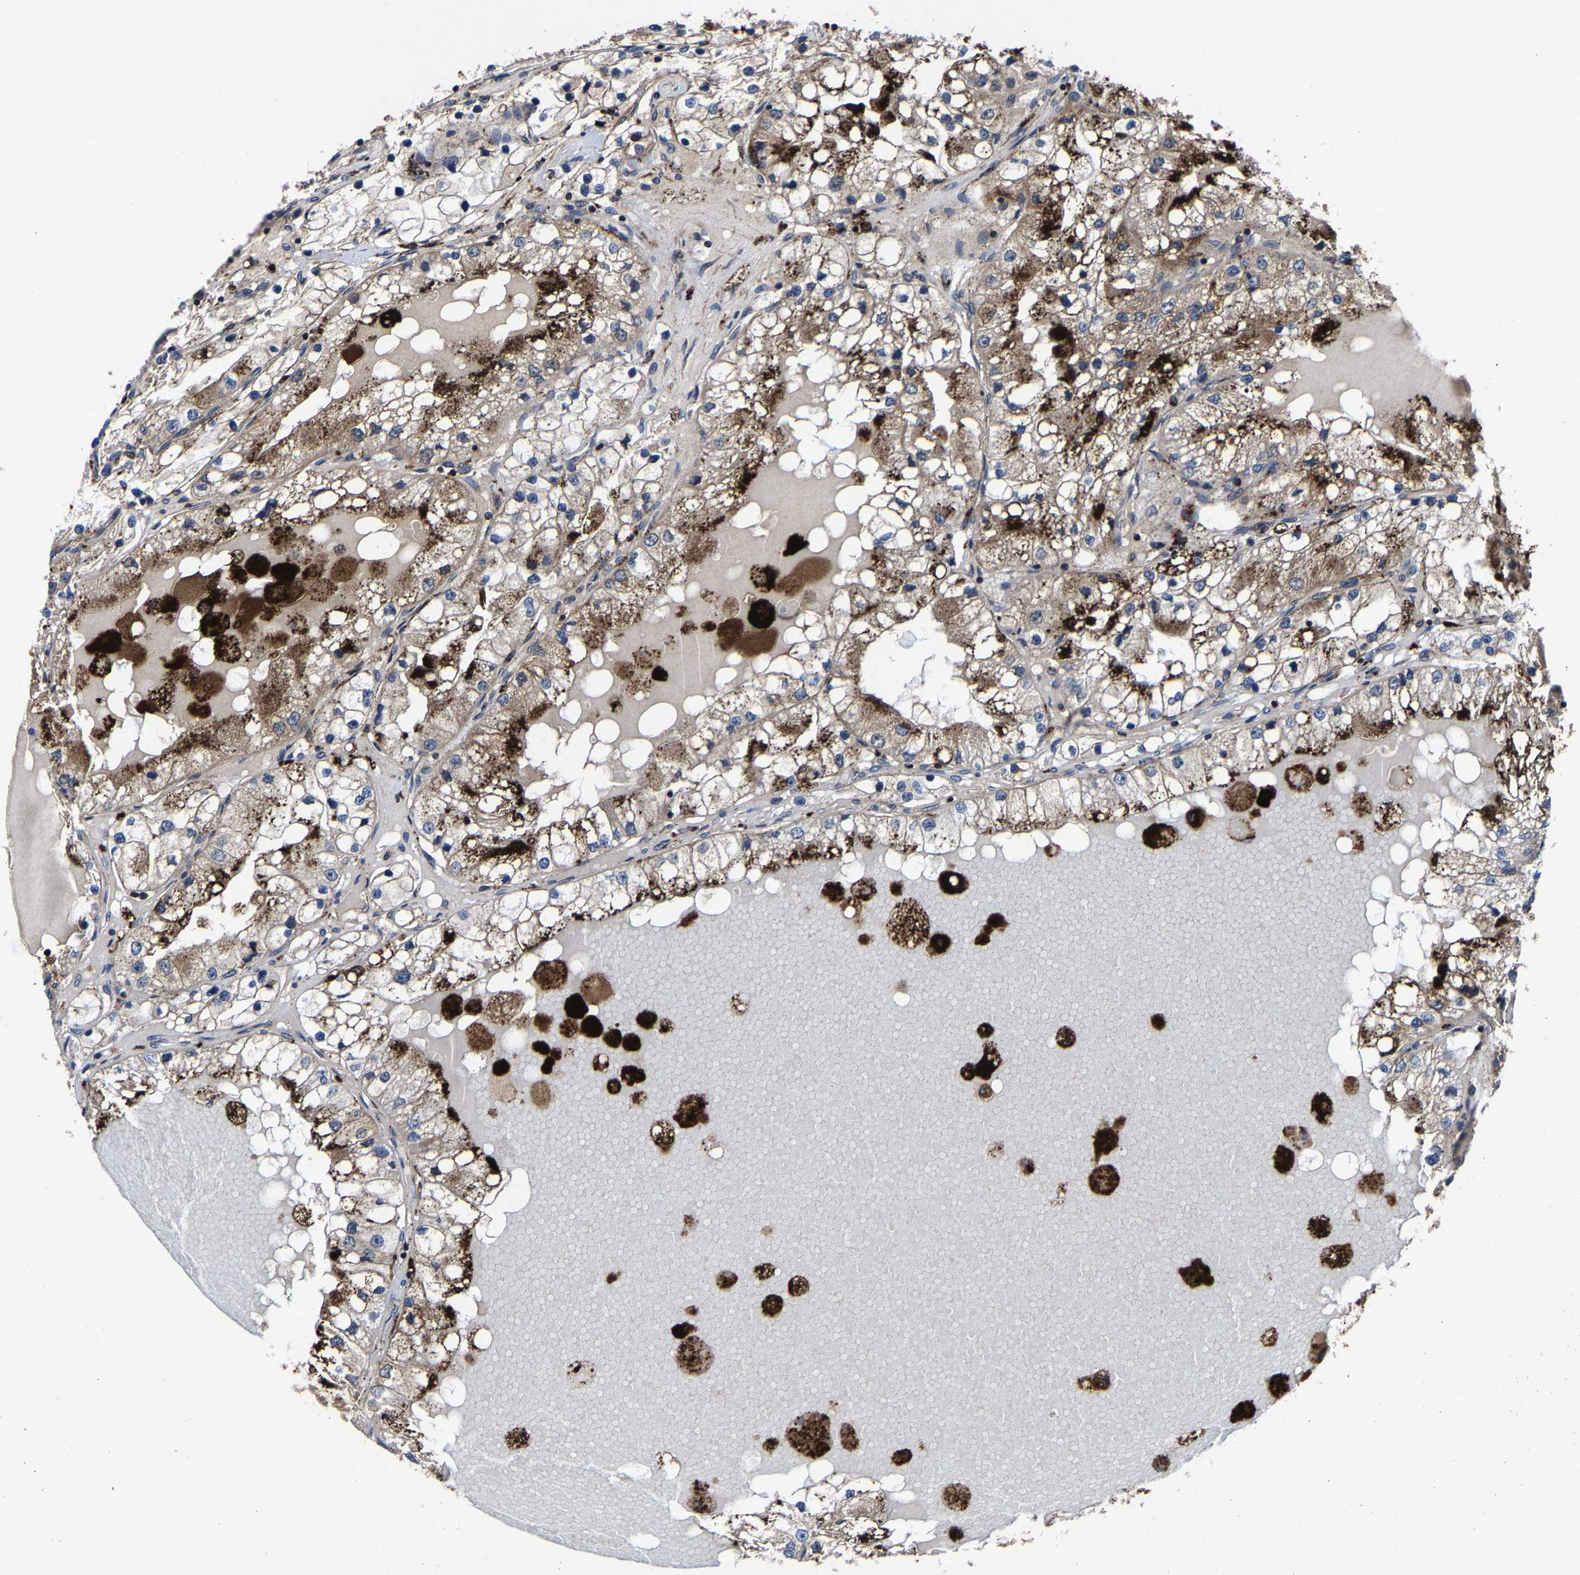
{"staining": {"intensity": "strong", "quantity": "<25%", "location": "cytoplasmic/membranous"}, "tissue": "renal cancer", "cell_type": "Tumor cells", "image_type": "cancer", "snomed": [{"axis": "morphology", "description": "Adenocarcinoma, NOS"}, {"axis": "topography", "description": "Kidney"}], "caption": "A photomicrograph showing strong cytoplasmic/membranous expression in about <25% of tumor cells in renal cancer, as visualized by brown immunohistochemical staining.", "gene": "ZCCHC7", "patient": {"sex": "male", "age": 68}}